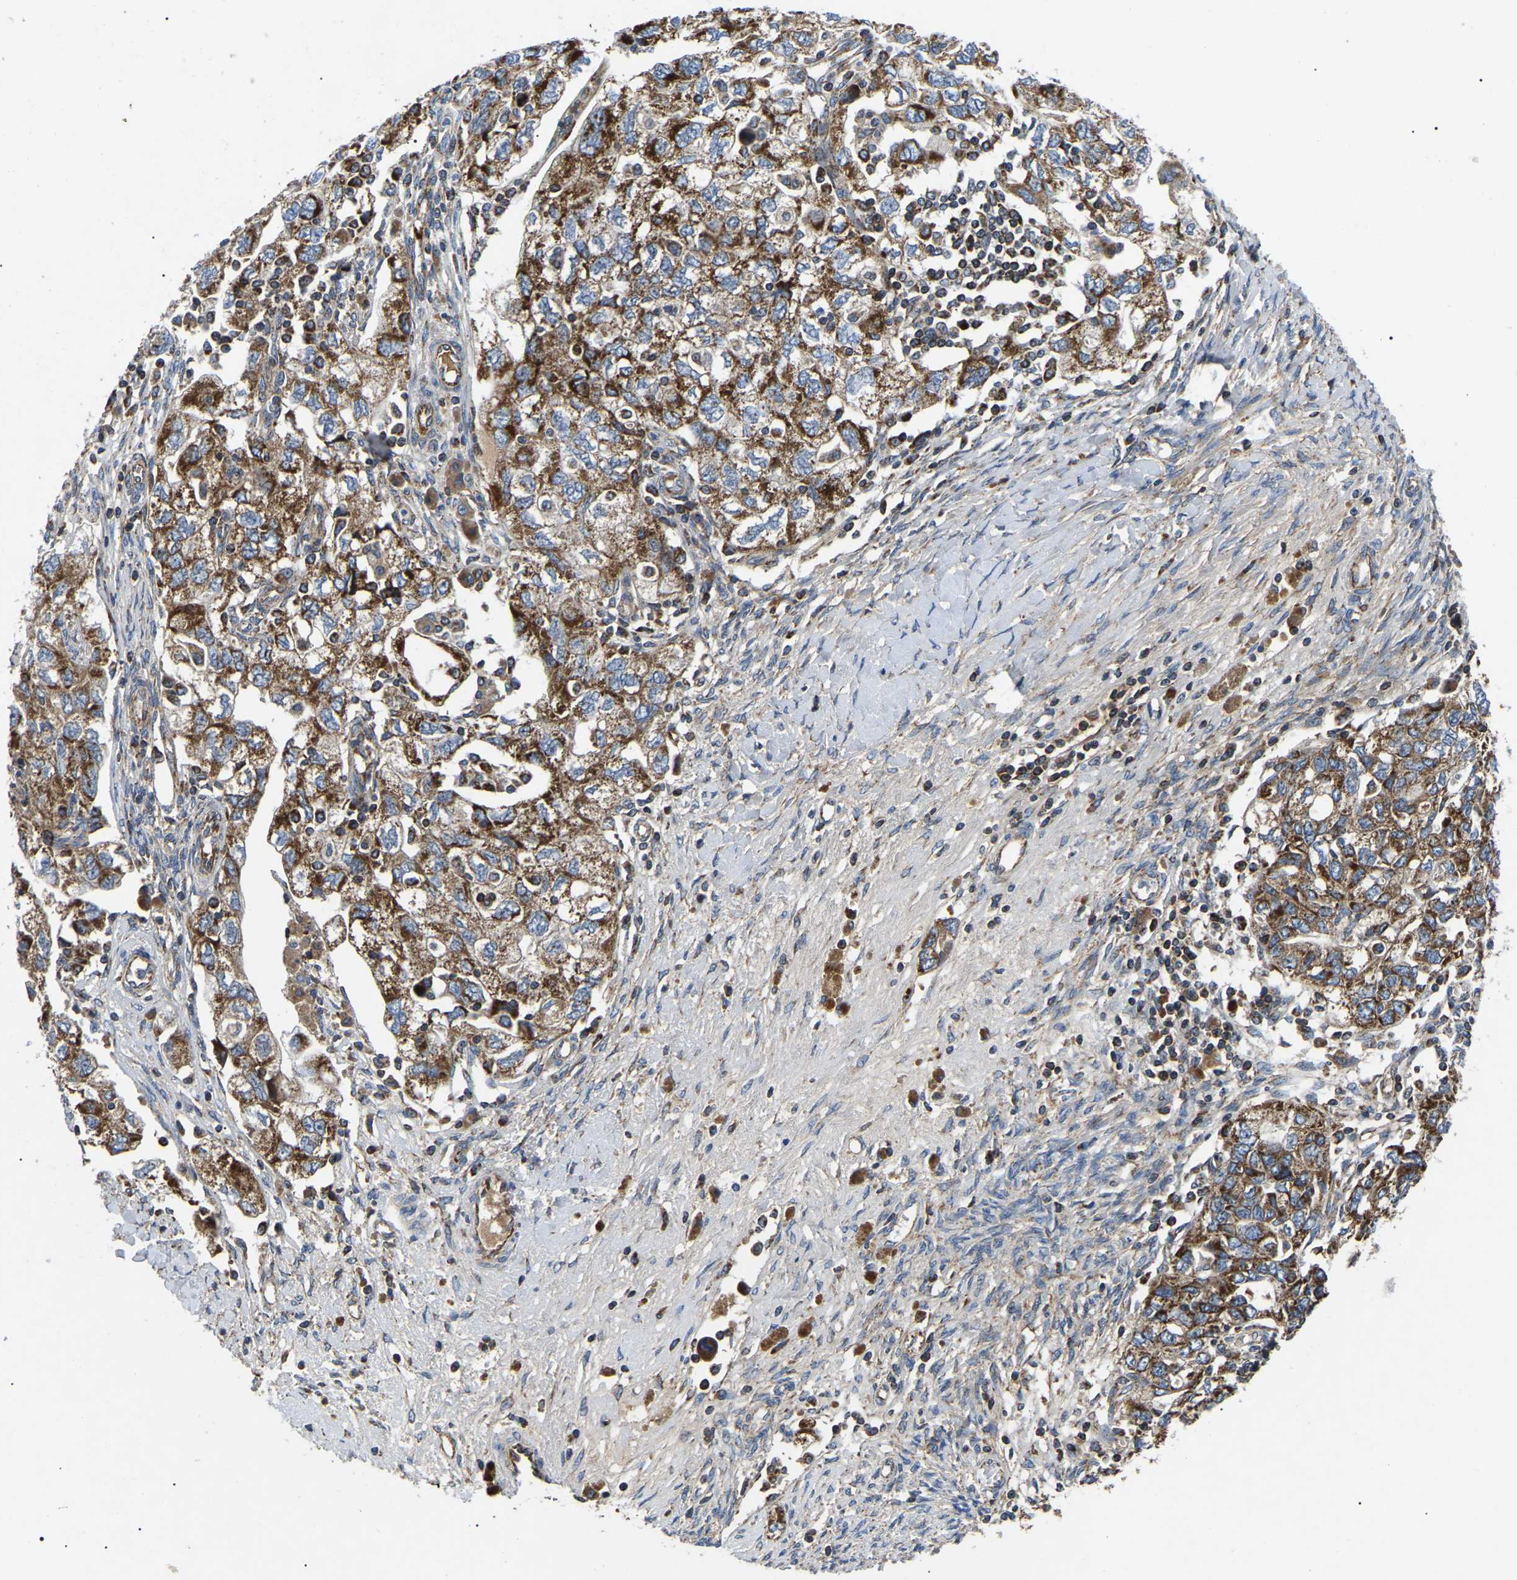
{"staining": {"intensity": "strong", "quantity": ">75%", "location": "cytoplasmic/membranous"}, "tissue": "ovarian cancer", "cell_type": "Tumor cells", "image_type": "cancer", "snomed": [{"axis": "morphology", "description": "Carcinoma, NOS"}, {"axis": "morphology", "description": "Cystadenocarcinoma, serous, NOS"}, {"axis": "topography", "description": "Ovary"}], "caption": "The histopathology image displays a brown stain indicating the presence of a protein in the cytoplasmic/membranous of tumor cells in ovarian cancer.", "gene": "PPM1E", "patient": {"sex": "female", "age": 69}}